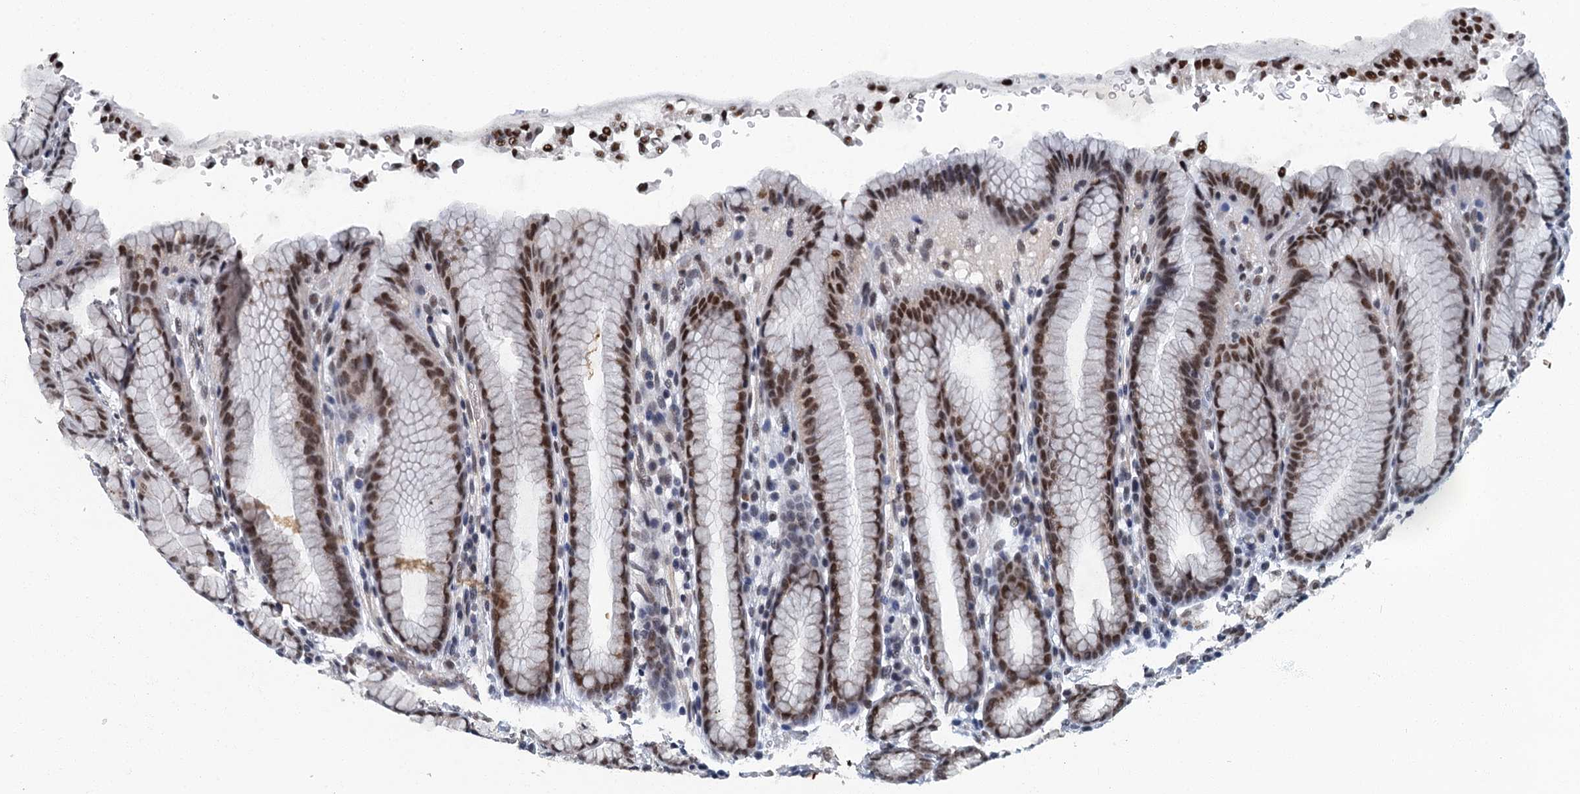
{"staining": {"intensity": "moderate", "quantity": ">75%", "location": "cytoplasmic/membranous,nuclear"}, "tissue": "stomach", "cell_type": "Glandular cells", "image_type": "normal", "snomed": [{"axis": "morphology", "description": "Normal tissue, NOS"}, {"axis": "topography", "description": "Stomach"}], "caption": "The photomicrograph reveals a brown stain indicating the presence of a protein in the cytoplasmic/membranous,nuclear of glandular cells in stomach. (DAB IHC with brightfield microscopy, high magnification).", "gene": "GADL1", "patient": {"sex": "male", "age": 42}}